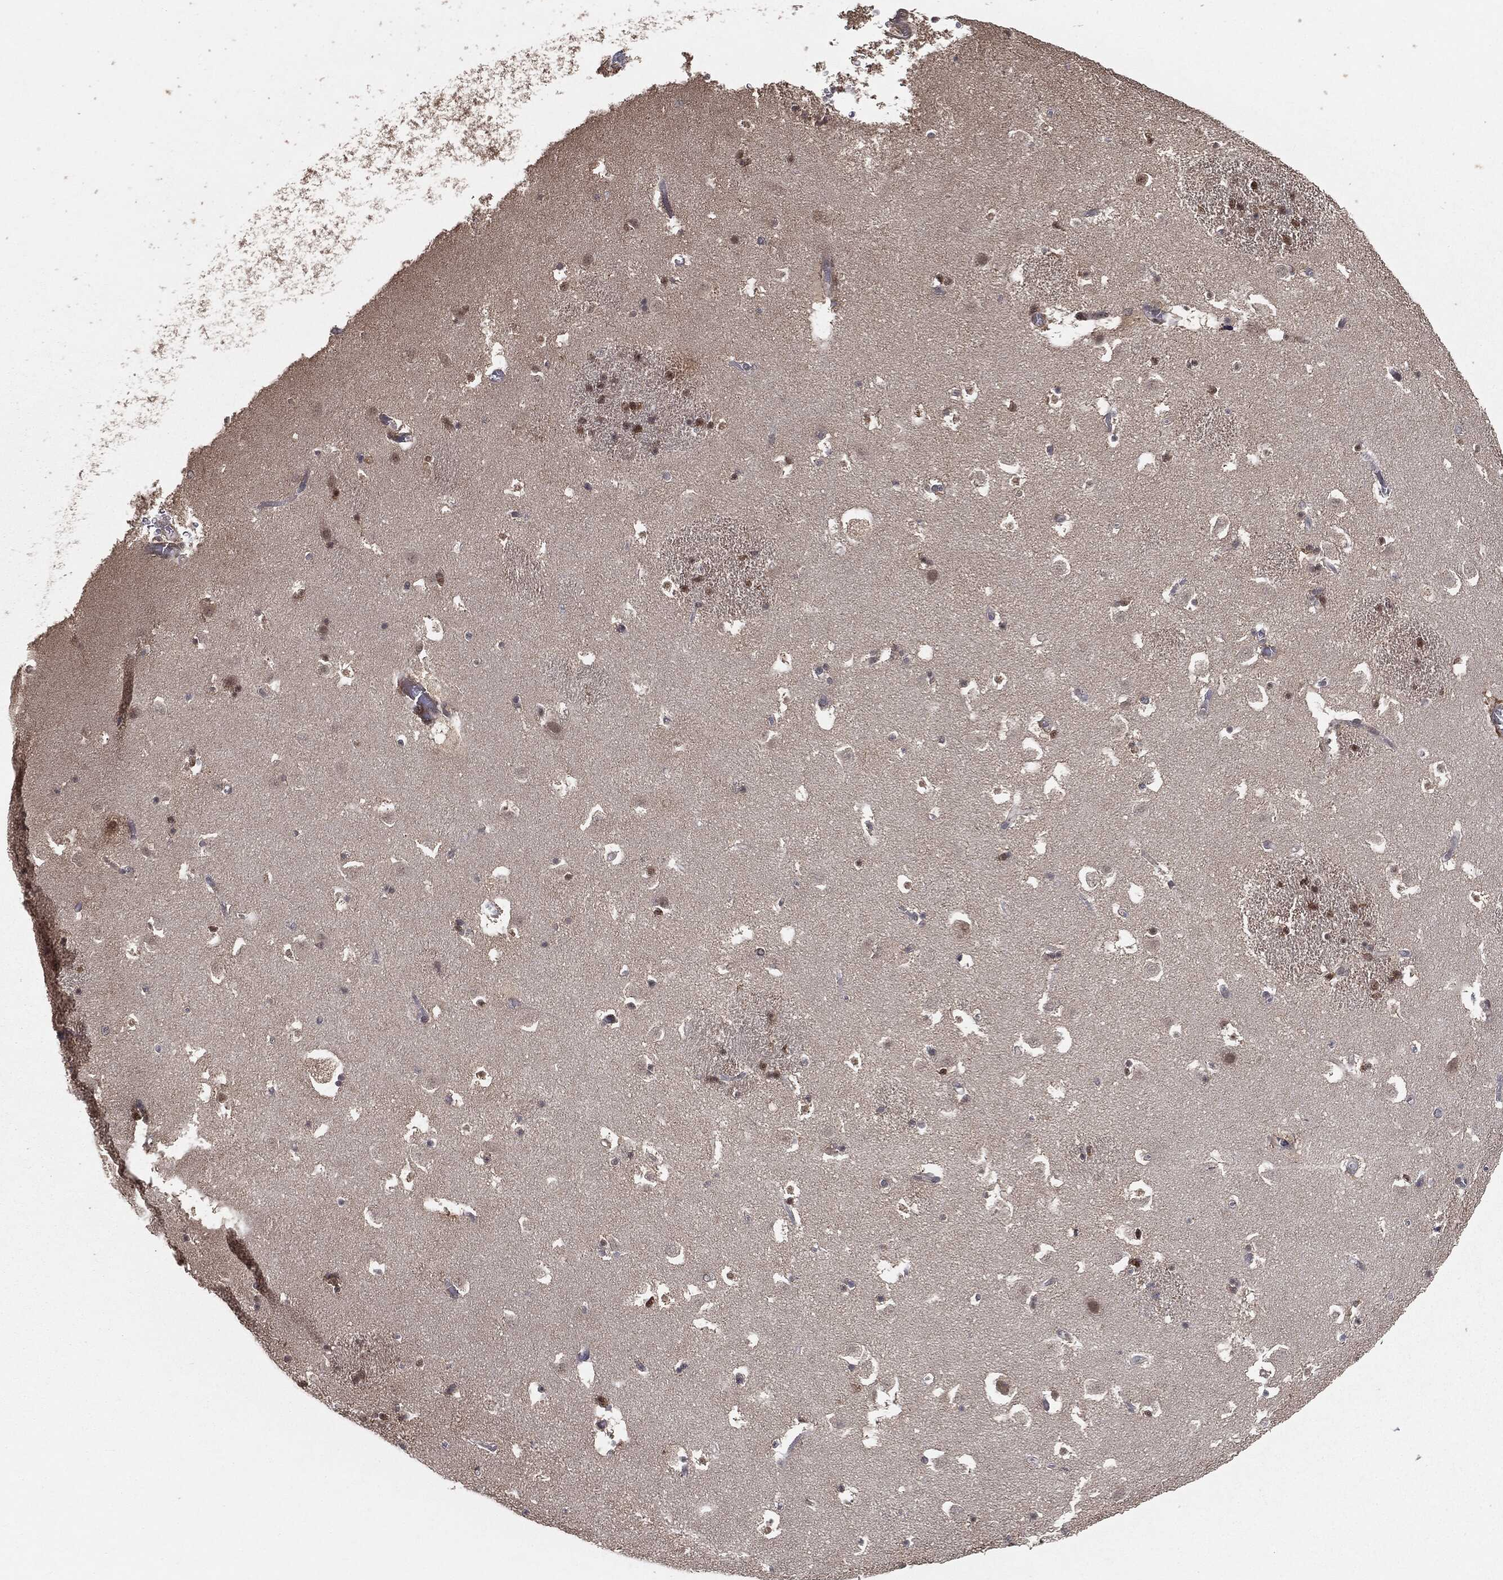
{"staining": {"intensity": "moderate", "quantity": "<25%", "location": "nuclear"}, "tissue": "caudate", "cell_type": "Glial cells", "image_type": "normal", "snomed": [{"axis": "morphology", "description": "Normal tissue, NOS"}, {"axis": "topography", "description": "Lateral ventricle wall"}], "caption": "Caudate stained with immunohistochemistry (IHC) shows moderate nuclear positivity in about <25% of glial cells. (DAB (3,3'-diaminobenzidine) = brown stain, brightfield microscopy at high magnification).", "gene": "FBXO7", "patient": {"sex": "female", "age": 42}}